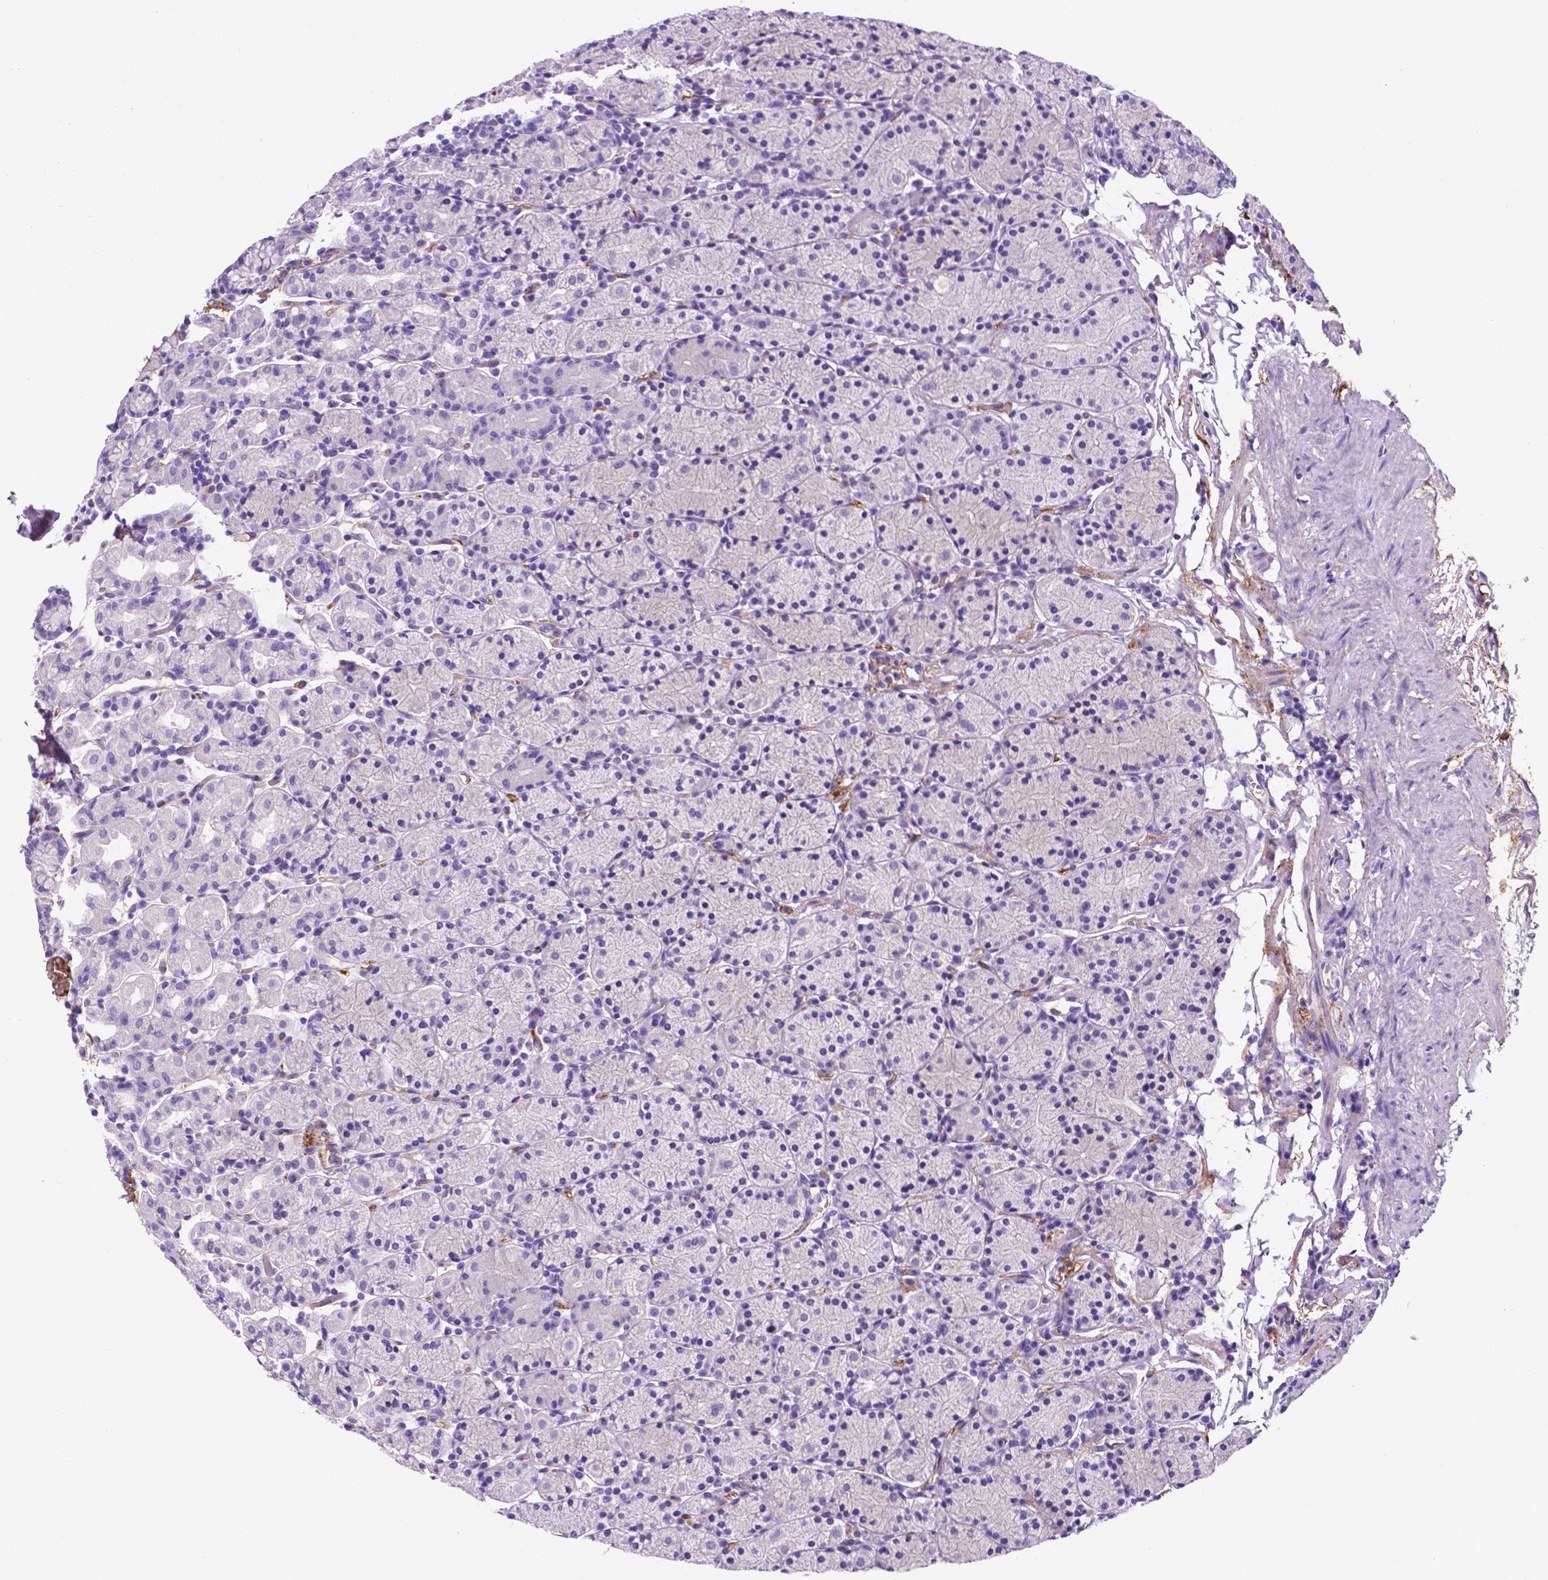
{"staining": {"intensity": "negative", "quantity": "none", "location": "none"}, "tissue": "stomach", "cell_type": "Glandular cells", "image_type": "normal", "snomed": [{"axis": "morphology", "description": "Normal tissue, NOS"}, {"axis": "topography", "description": "Stomach, upper"}, {"axis": "topography", "description": "Stomach"}], "caption": "Glandular cells are negative for protein expression in unremarkable human stomach.", "gene": "APOE", "patient": {"sex": "male", "age": 62}}